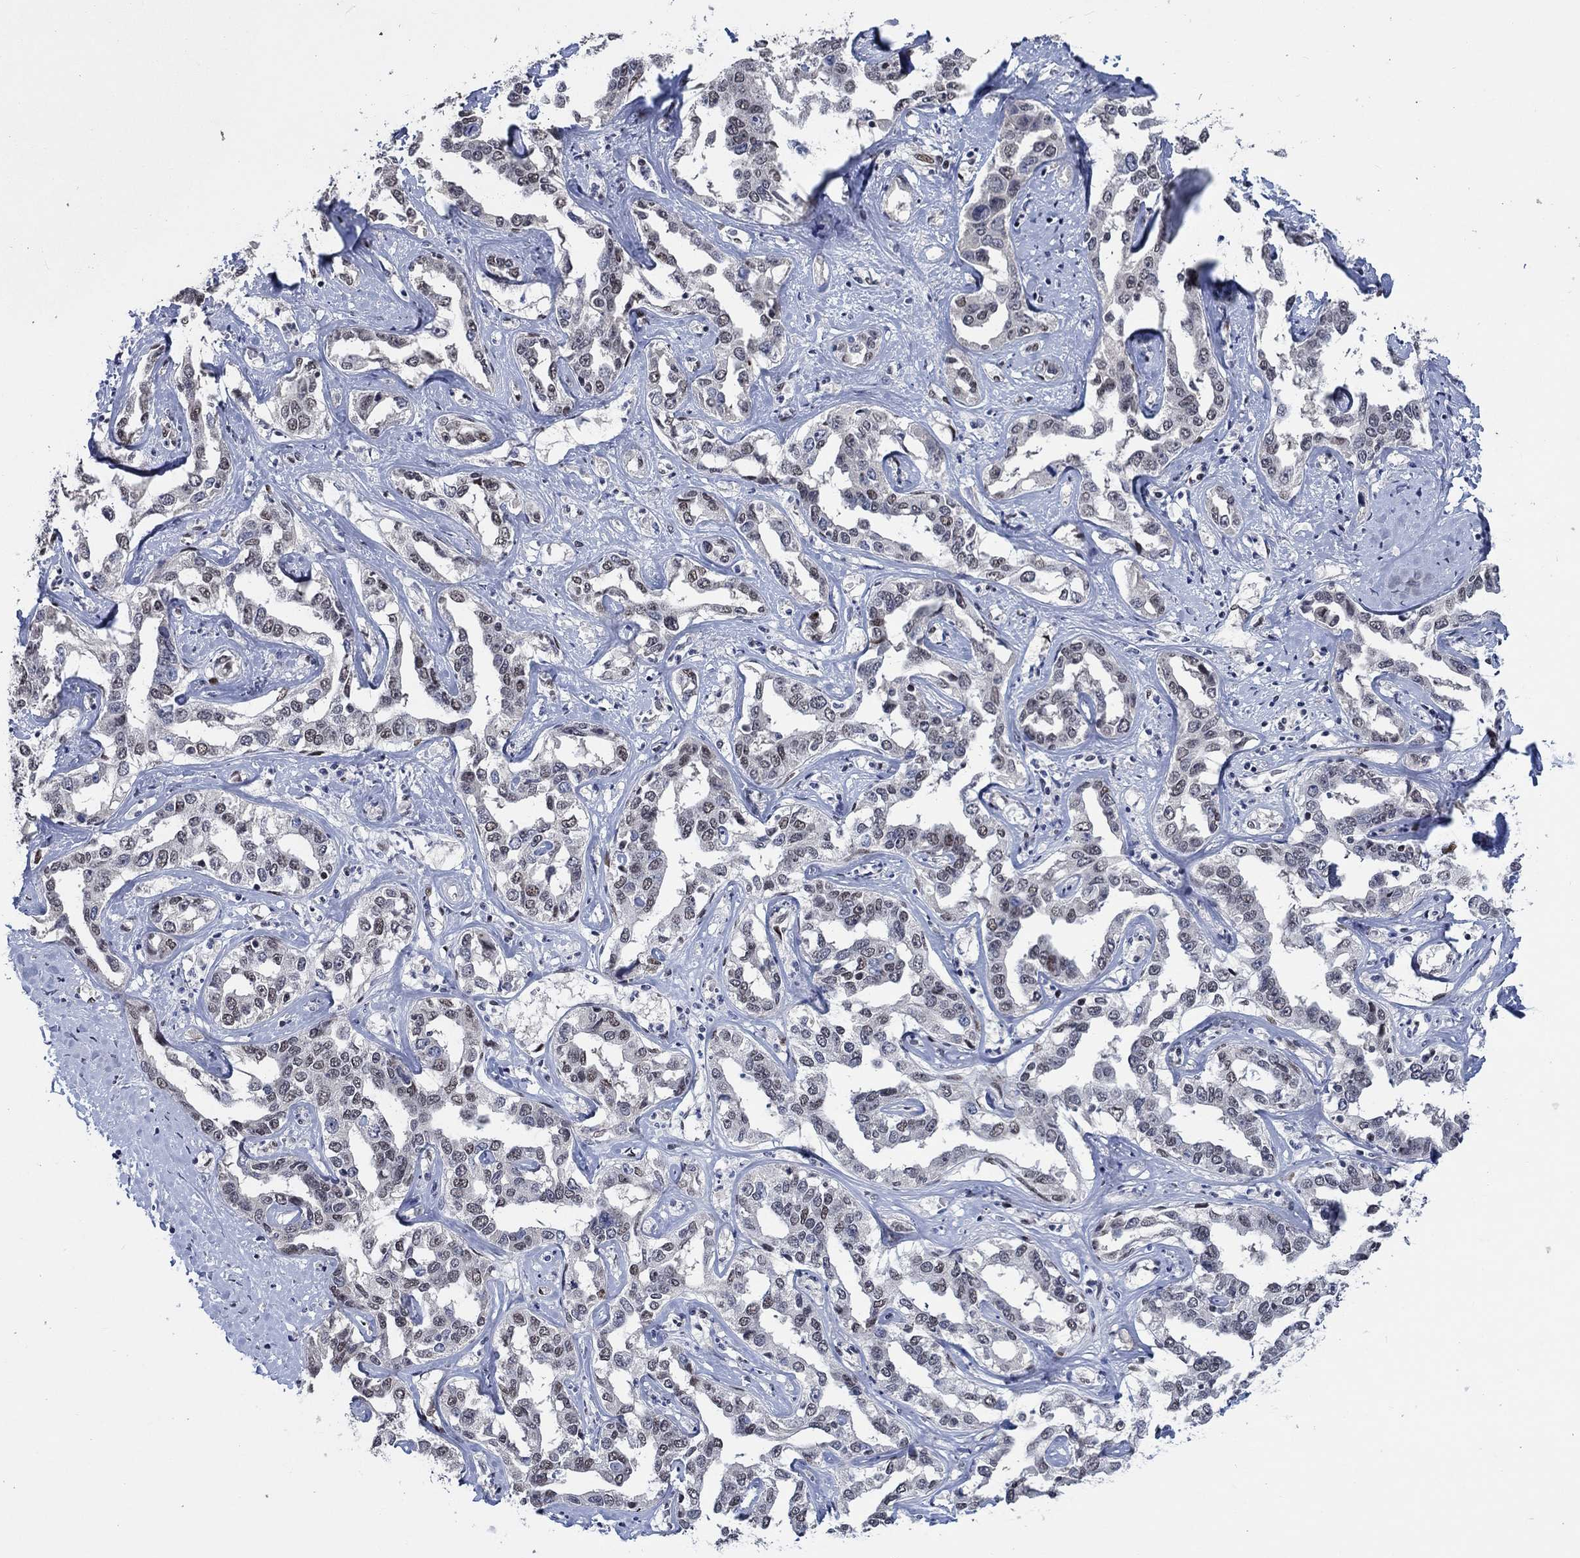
{"staining": {"intensity": "negative", "quantity": "none", "location": "none"}, "tissue": "liver cancer", "cell_type": "Tumor cells", "image_type": "cancer", "snomed": [{"axis": "morphology", "description": "Cholangiocarcinoma"}, {"axis": "topography", "description": "Liver"}], "caption": "Liver cholangiocarcinoma stained for a protein using immunohistochemistry reveals no positivity tumor cells.", "gene": "HTN1", "patient": {"sex": "male", "age": 59}}